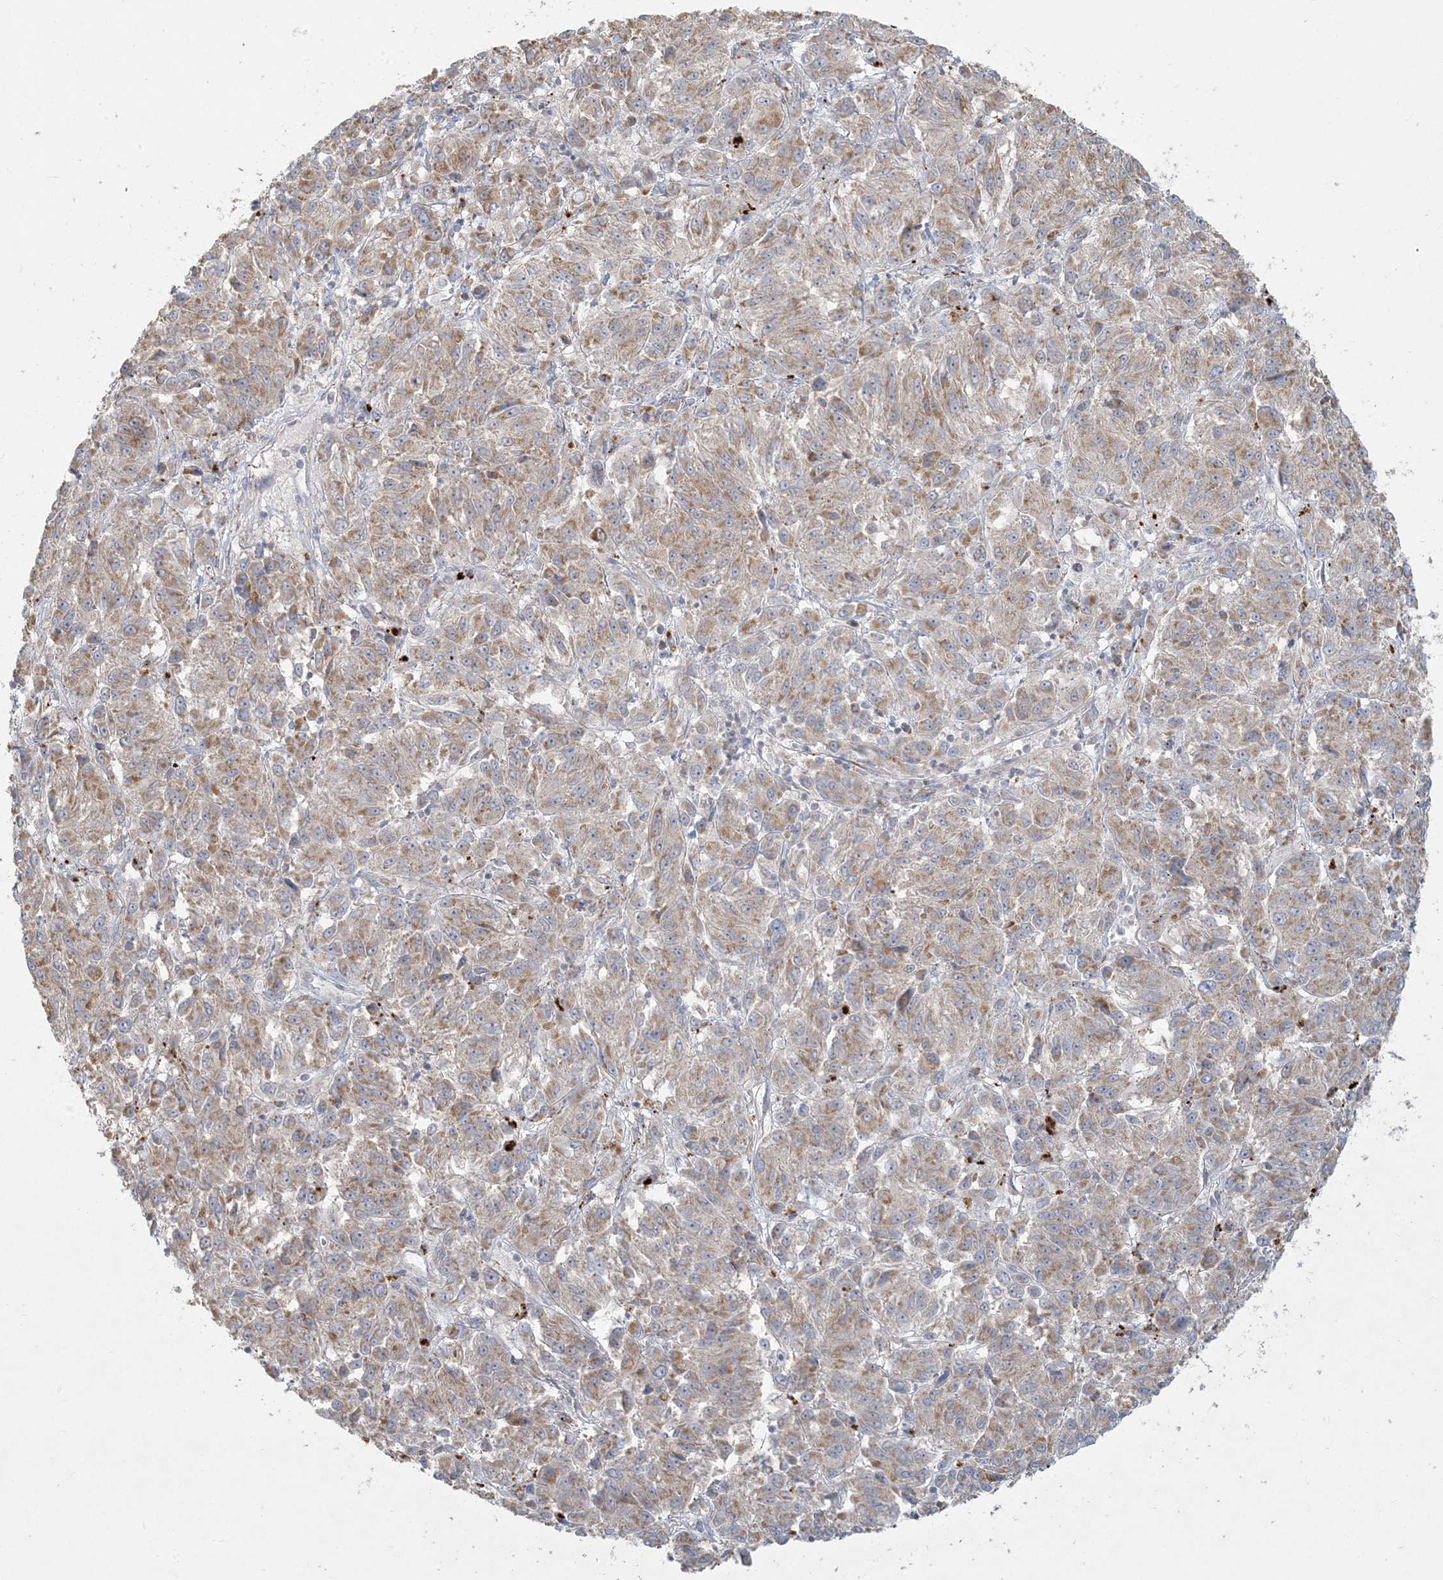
{"staining": {"intensity": "weak", "quantity": ">75%", "location": "cytoplasmic/membranous"}, "tissue": "melanoma", "cell_type": "Tumor cells", "image_type": "cancer", "snomed": [{"axis": "morphology", "description": "Malignant melanoma, Metastatic site"}, {"axis": "topography", "description": "Lung"}], "caption": "The micrograph displays immunohistochemical staining of malignant melanoma (metastatic site). There is weak cytoplasmic/membranous staining is present in approximately >75% of tumor cells. (brown staining indicates protein expression, while blue staining denotes nuclei).", "gene": "MCAT", "patient": {"sex": "male", "age": 64}}